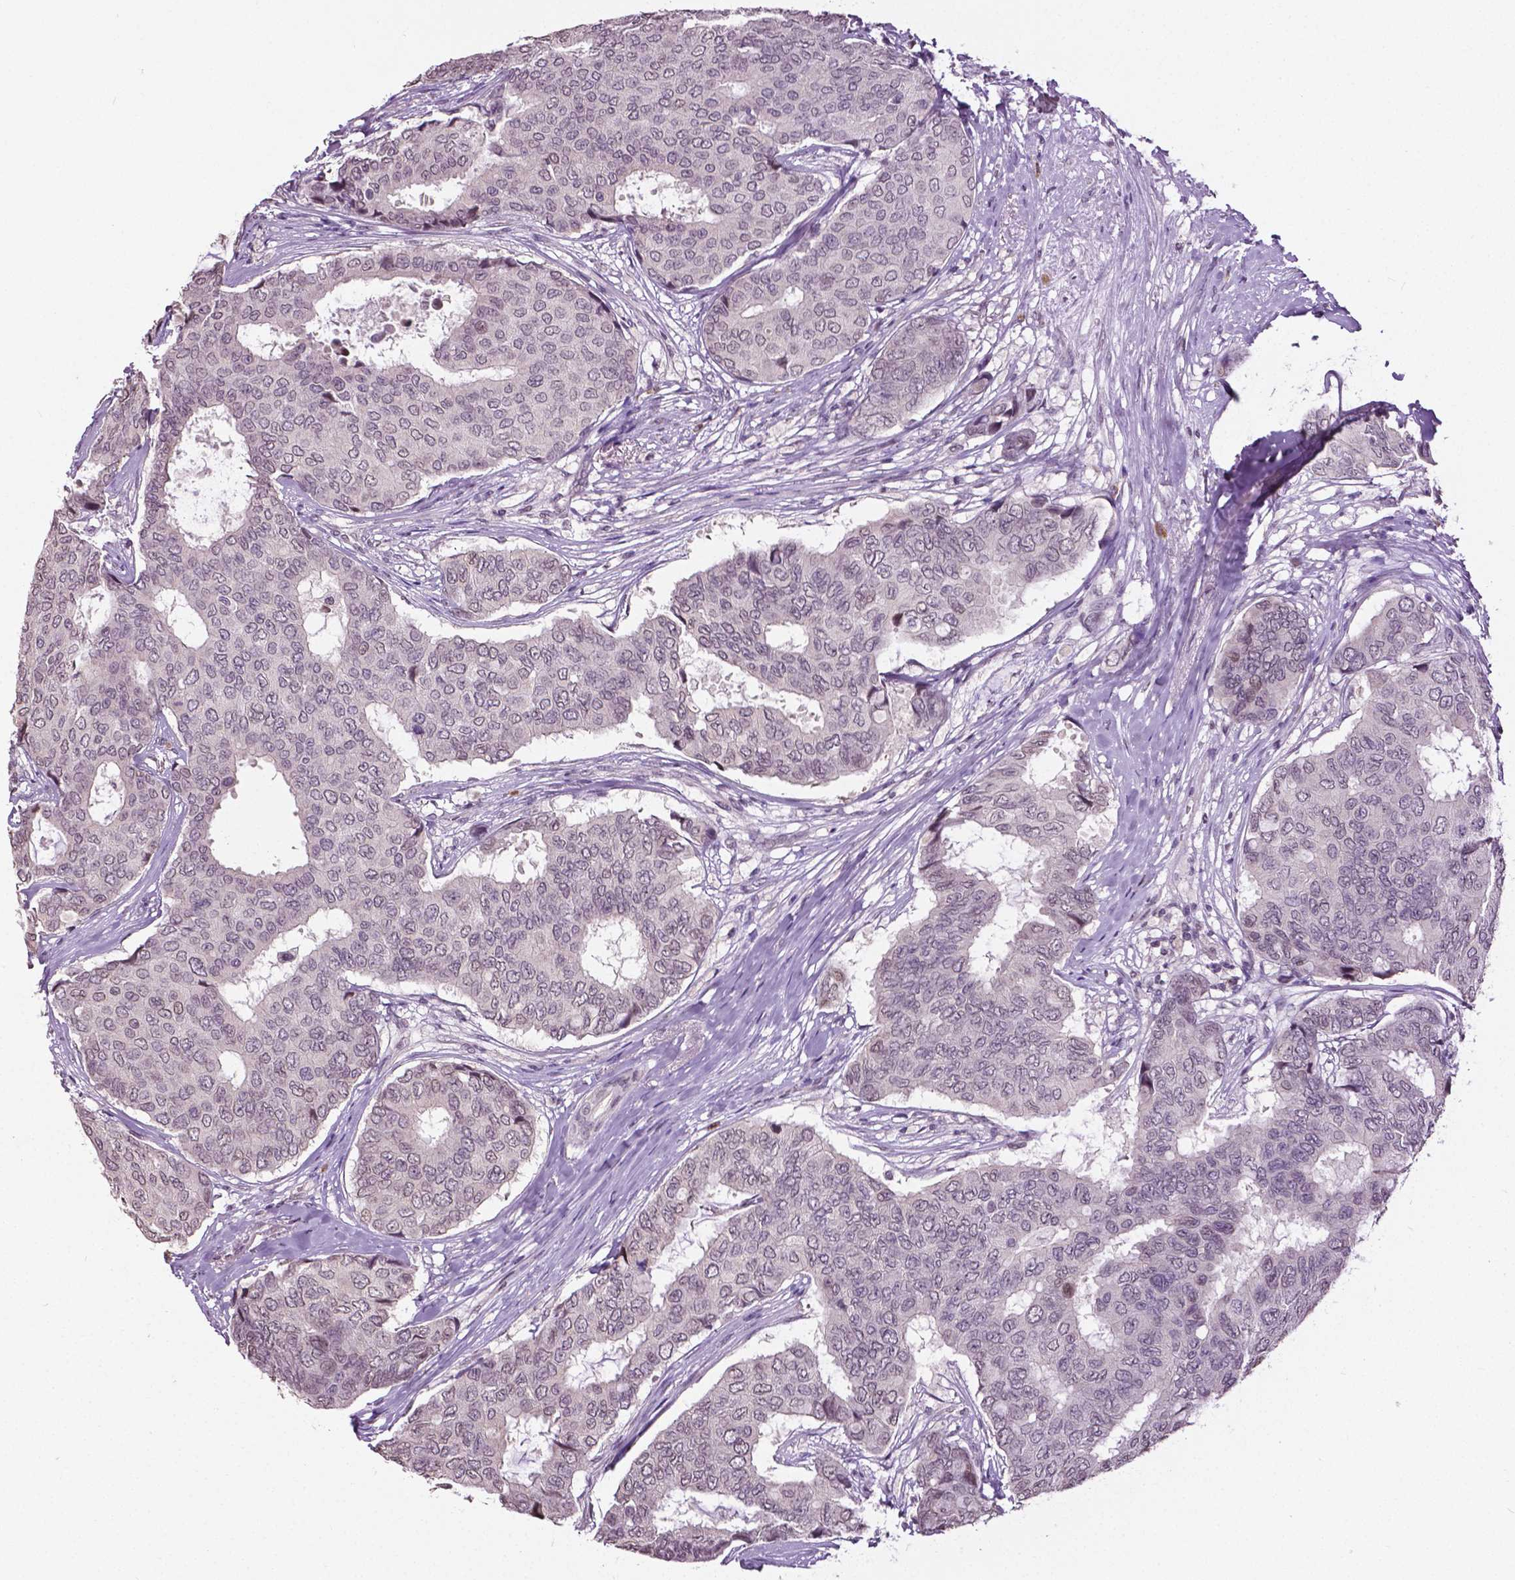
{"staining": {"intensity": "weak", "quantity": "<25%", "location": "cytoplasmic/membranous,nuclear"}, "tissue": "breast cancer", "cell_type": "Tumor cells", "image_type": "cancer", "snomed": [{"axis": "morphology", "description": "Duct carcinoma"}, {"axis": "topography", "description": "Breast"}], "caption": "Immunohistochemical staining of infiltrating ductal carcinoma (breast) reveals no significant positivity in tumor cells.", "gene": "DLX5", "patient": {"sex": "female", "age": 75}}